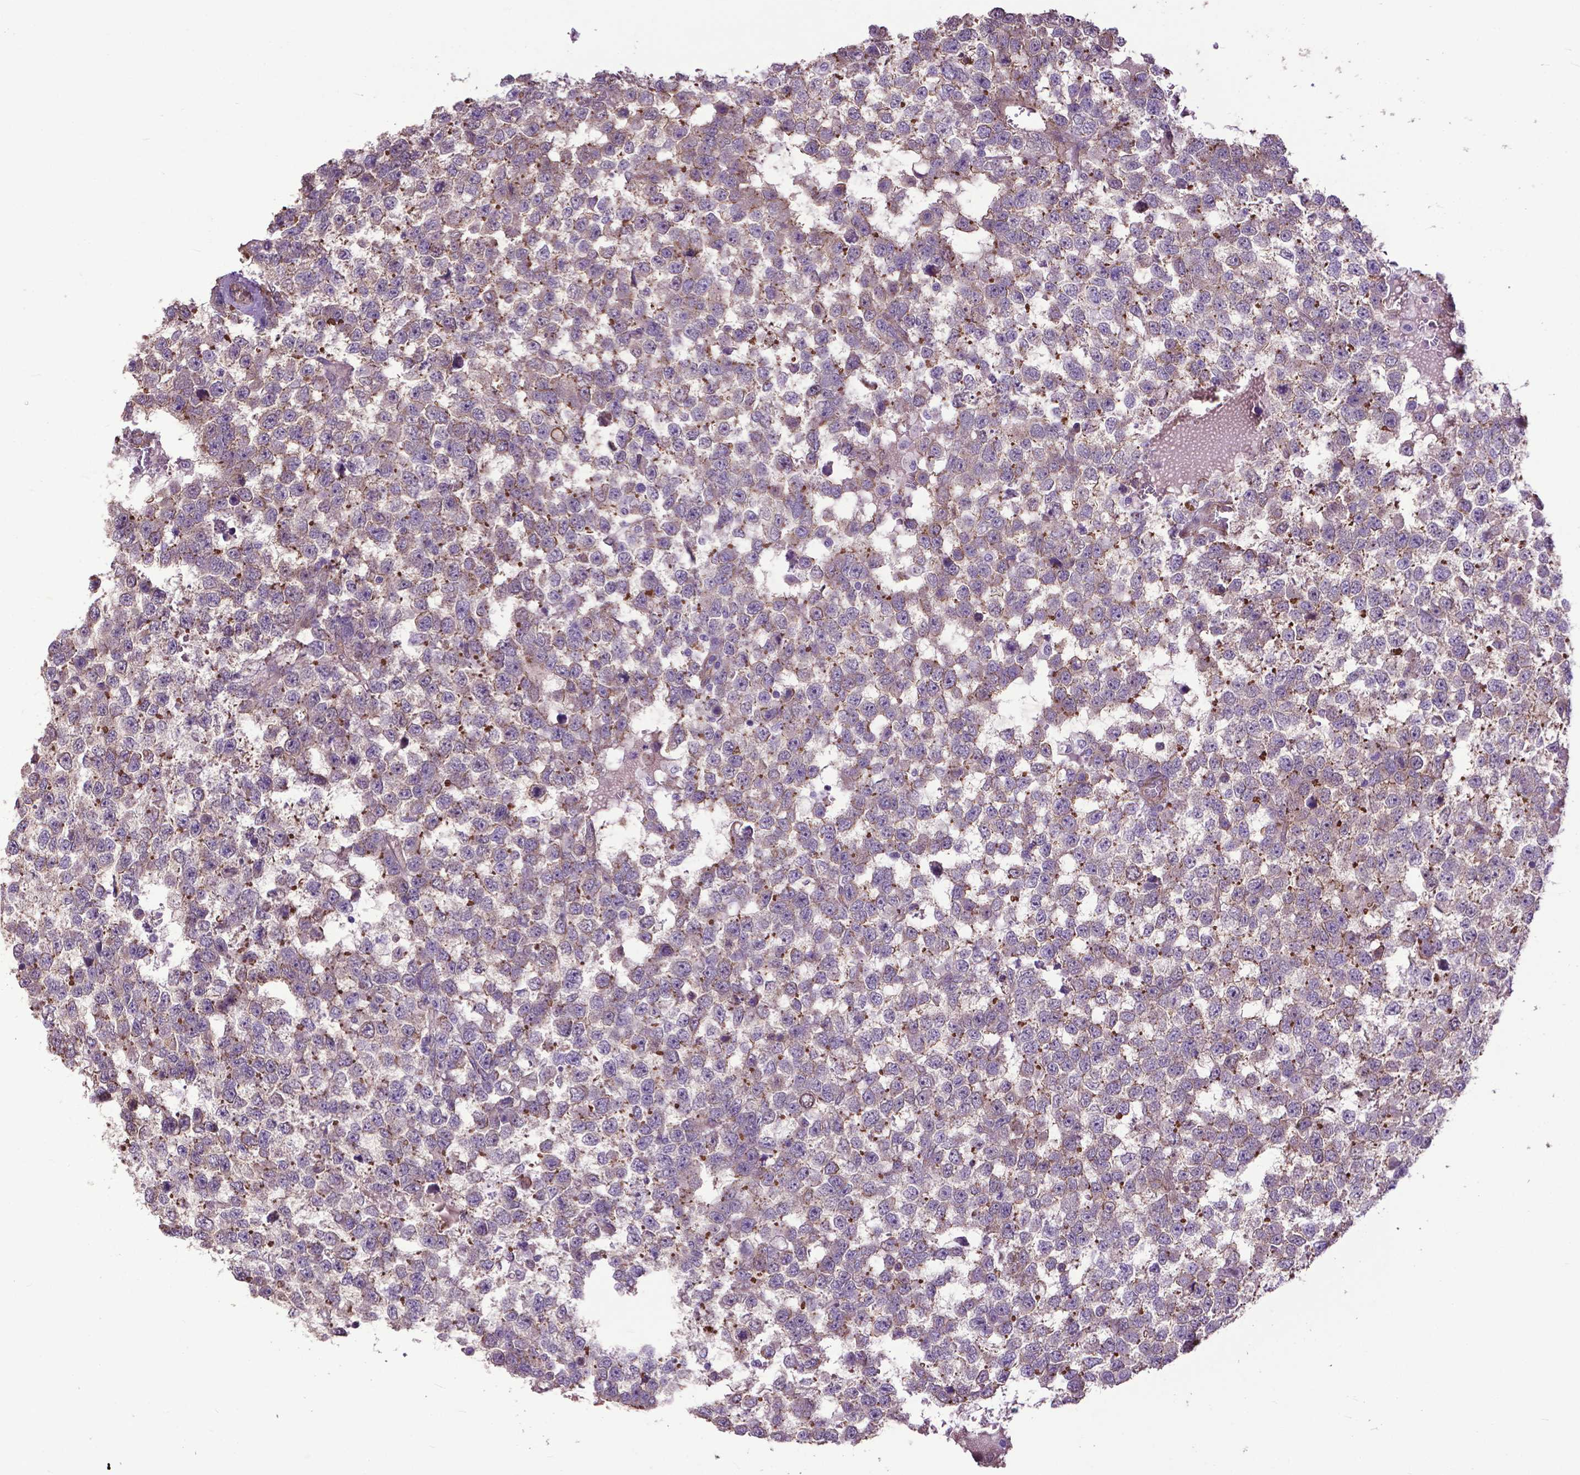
{"staining": {"intensity": "weak", "quantity": "25%-75%", "location": "cytoplasmic/membranous"}, "tissue": "testis cancer", "cell_type": "Tumor cells", "image_type": "cancer", "snomed": [{"axis": "morphology", "description": "Normal tissue, NOS"}, {"axis": "morphology", "description": "Seminoma, NOS"}, {"axis": "topography", "description": "Testis"}, {"axis": "topography", "description": "Epididymis"}], "caption": "Testis seminoma stained for a protein (brown) exhibits weak cytoplasmic/membranous positive staining in about 25%-75% of tumor cells.", "gene": "PDLIM1", "patient": {"sex": "male", "age": 34}}